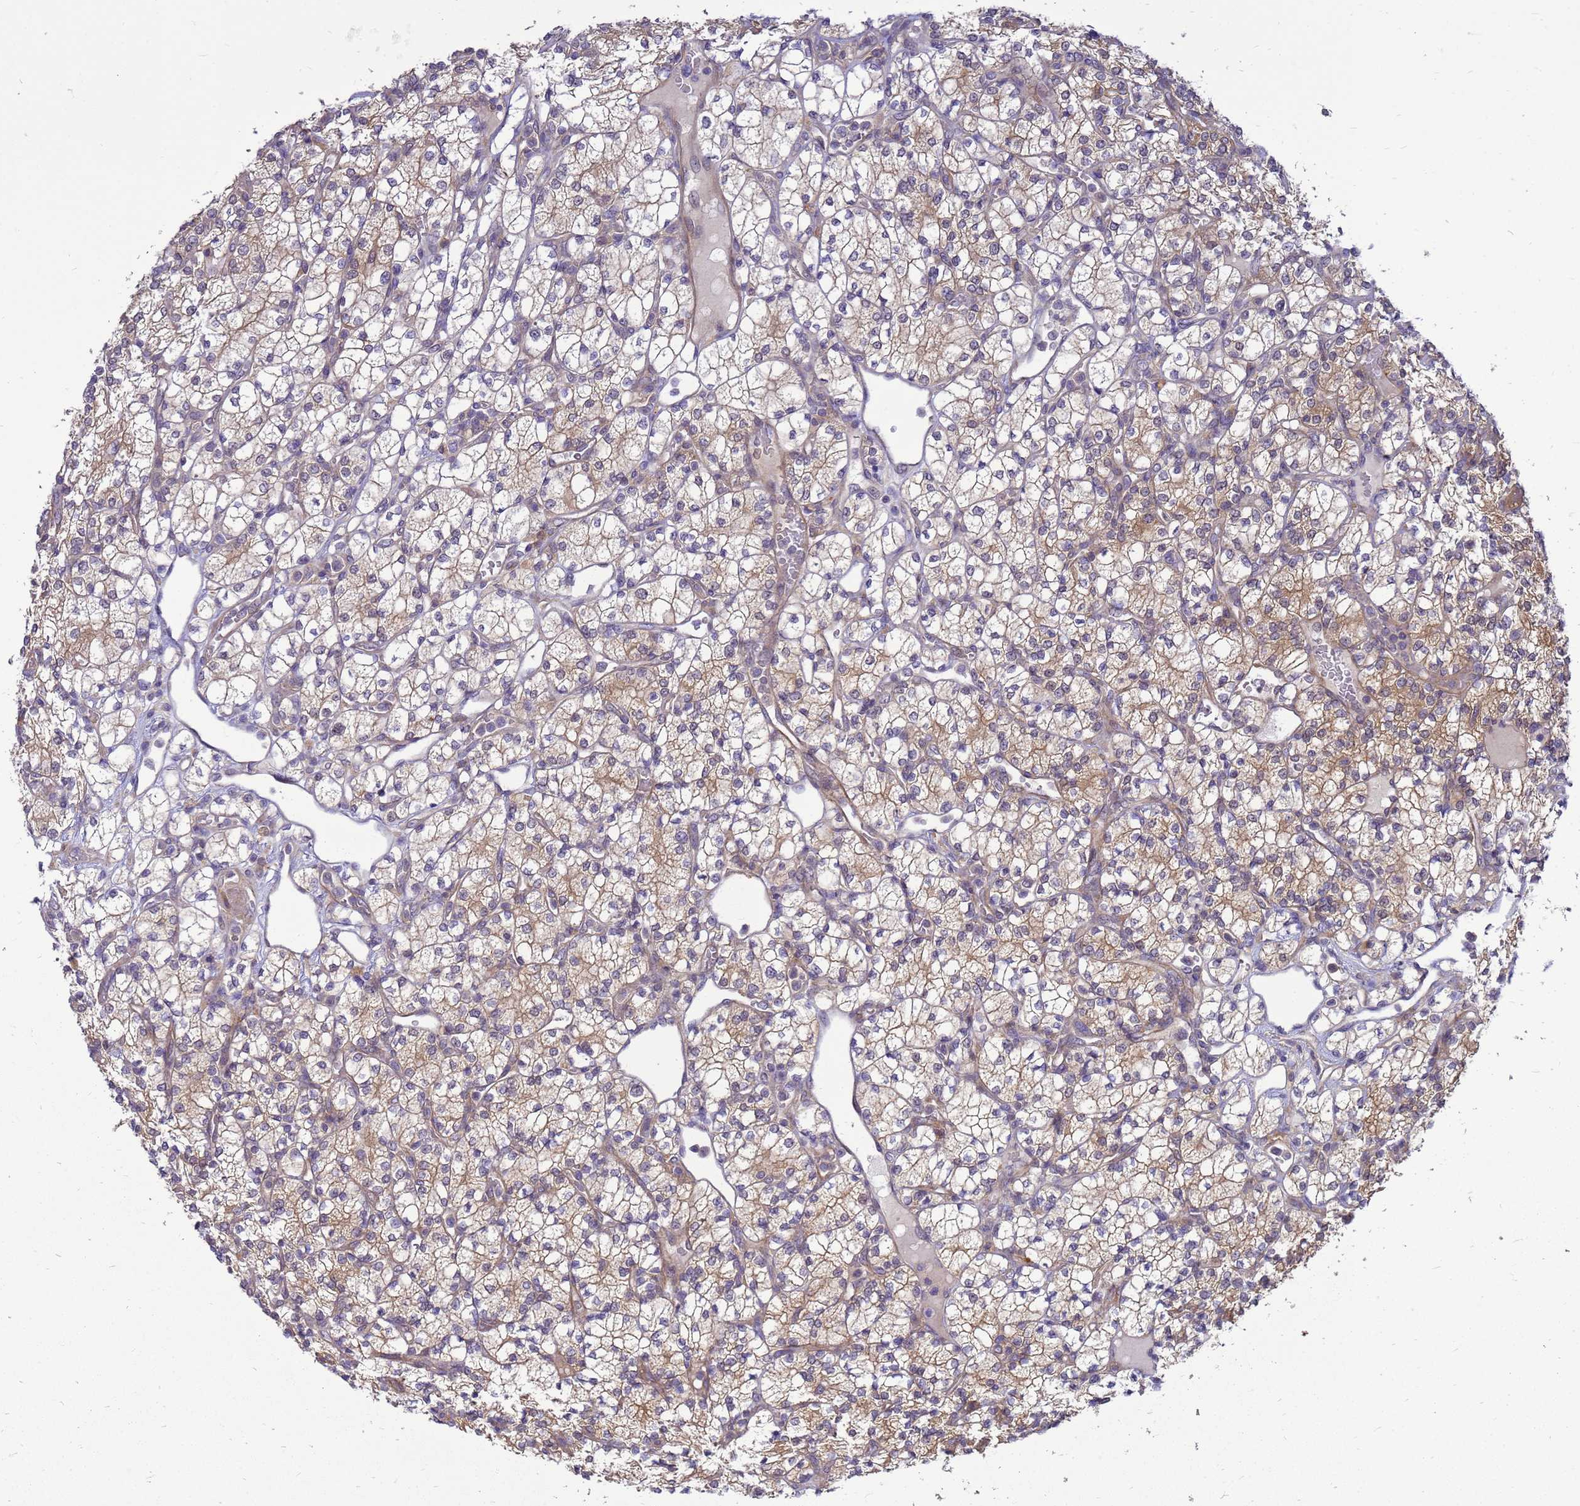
{"staining": {"intensity": "moderate", "quantity": ">75%", "location": "cytoplasmic/membranous"}, "tissue": "renal cancer", "cell_type": "Tumor cells", "image_type": "cancer", "snomed": [{"axis": "morphology", "description": "Adenocarcinoma, NOS"}, {"axis": "topography", "description": "Kidney"}], "caption": "Adenocarcinoma (renal) stained for a protein displays moderate cytoplasmic/membranous positivity in tumor cells.", "gene": "ENOPH1", "patient": {"sex": "male", "age": 77}}